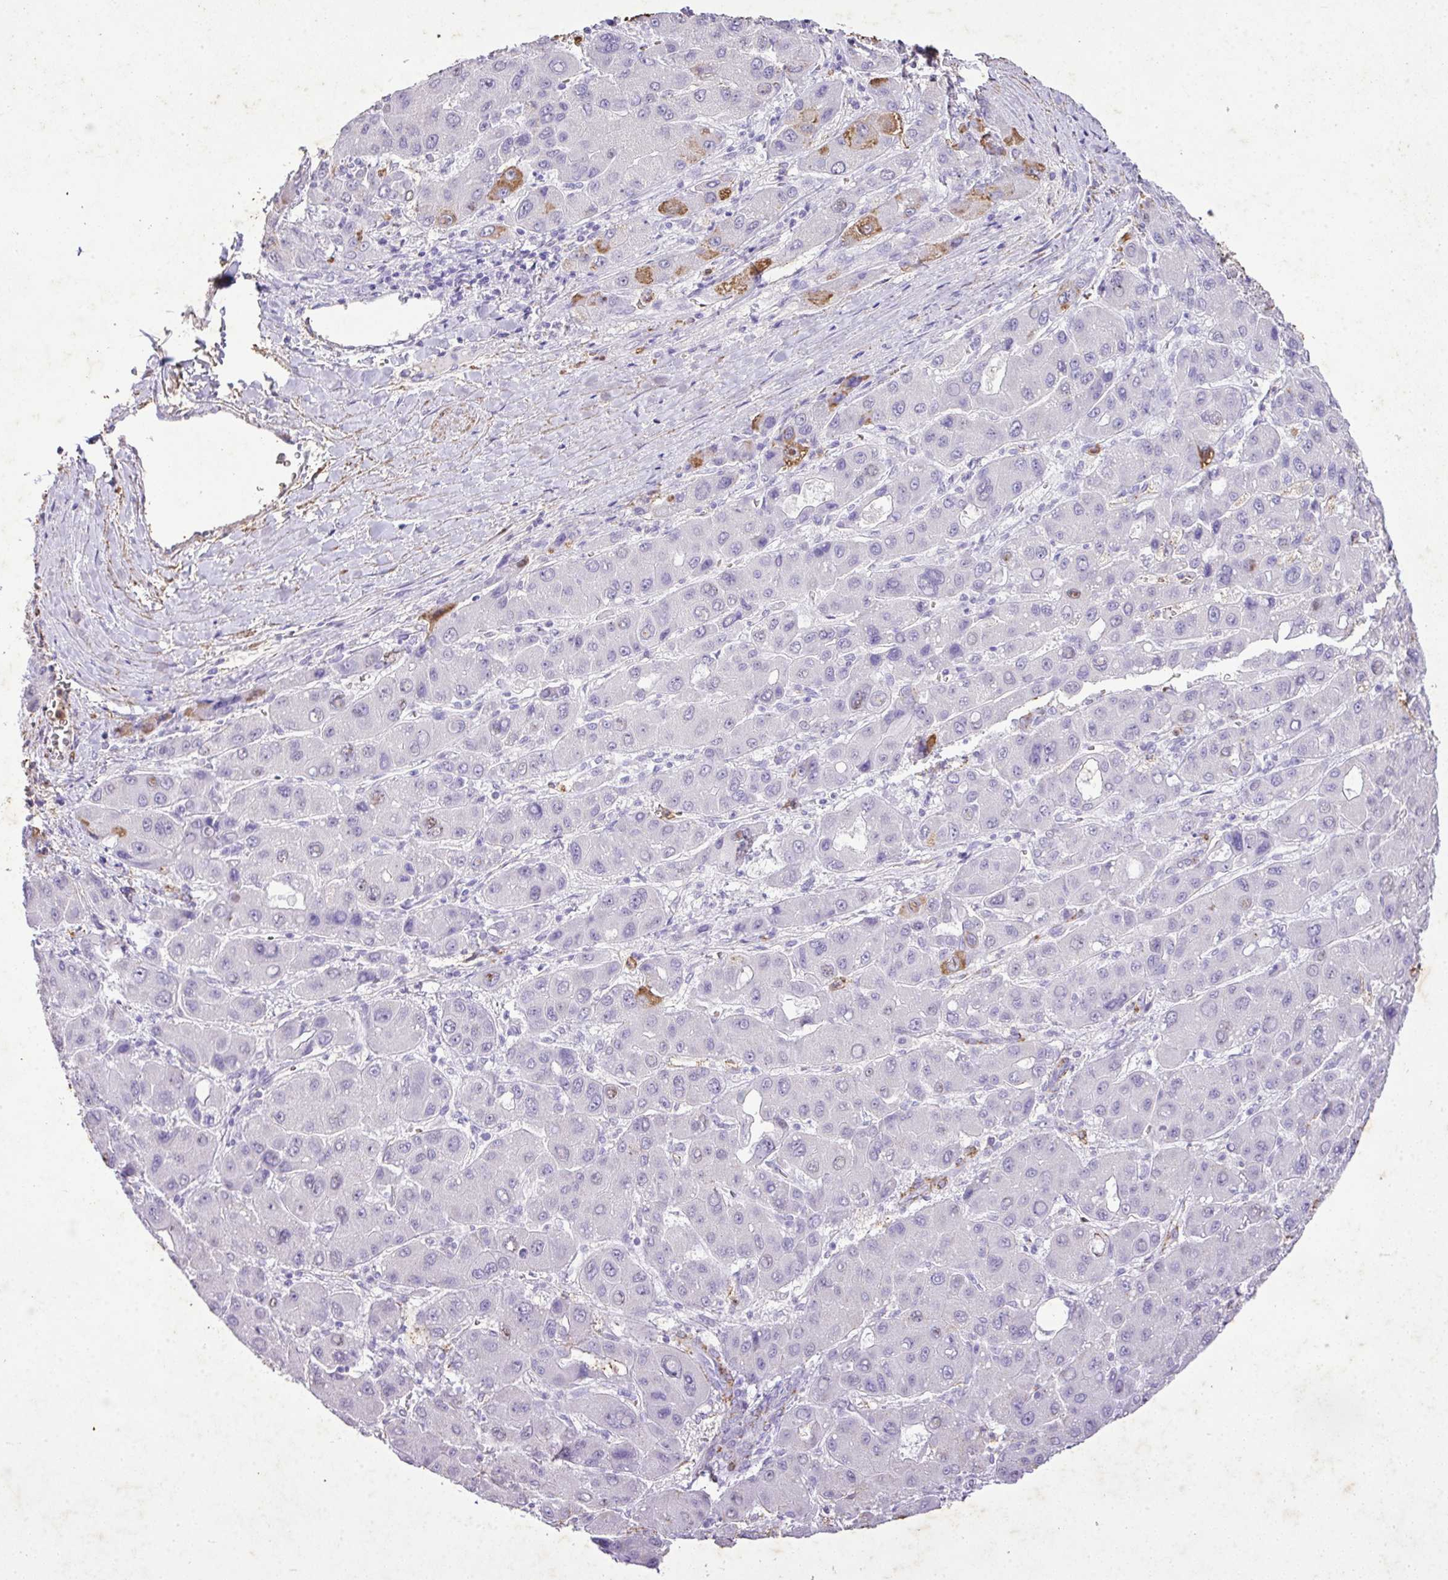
{"staining": {"intensity": "moderate", "quantity": "<25%", "location": "cytoplasmic/membranous"}, "tissue": "liver cancer", "cell_type": "Tumor cells", "image_type": "cancer", "snomed": [{"axis": "morphology", "description": "Carcinoma, Hepatocellular, NOS"}, {"axis": "topography", "description": "Liver"}], "caption": "Protein expression analysis of human liver cancer reveals moderate cytoplasmic/membranous expression in about <25% of tumor cells. The protein is stained brown, and the nuclei are stained in blue (DAB (3,3'-diaminobenzidine) IHC with brightfield microscopy, high magnification).", "gene": "KCNJ11", "patient": {"sex": "male", "age": 55}}